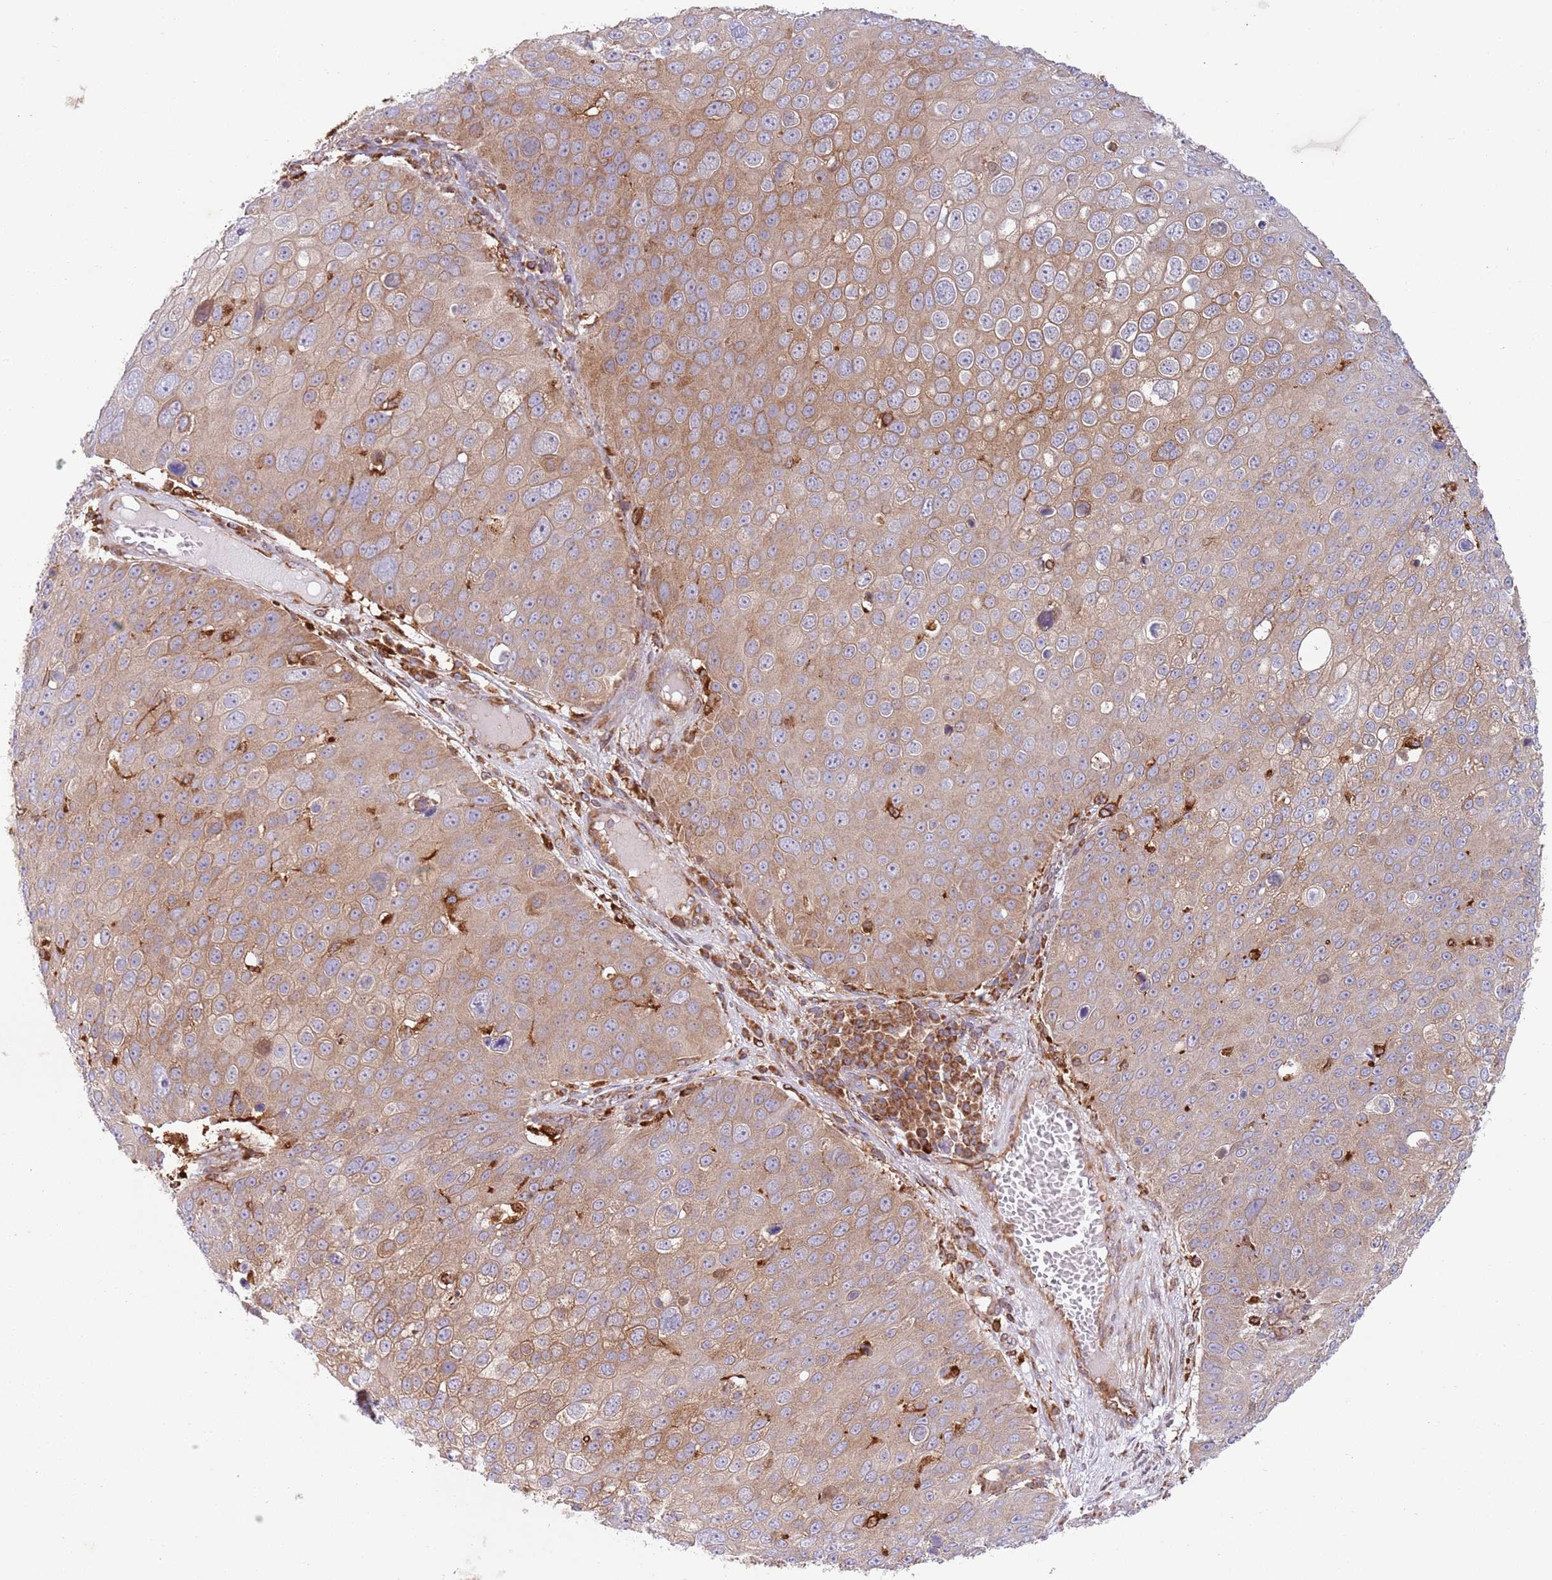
{"staining": {"intensity": "moderate", "quantity": "25%-75%", "location": "cytoplasmic/membranous"}, "tissue": "skin cancer", "cell_type": "Tumor cells", "image_type": "cancer", "snomed": [{"axis": "morphology", "description": "Squamous cell carcinoma, NOS"}, {"axis": "topography", "description": "Skin"}], "caption": "About 25%-75% of tumor cells in skin cancer exhibit moderate cytoplasmic/membranous protein expression as visualized by brown immunohistochemical staining.", "gene": "ZMYM5", "patient": {"sex": "male", "age": 71}}